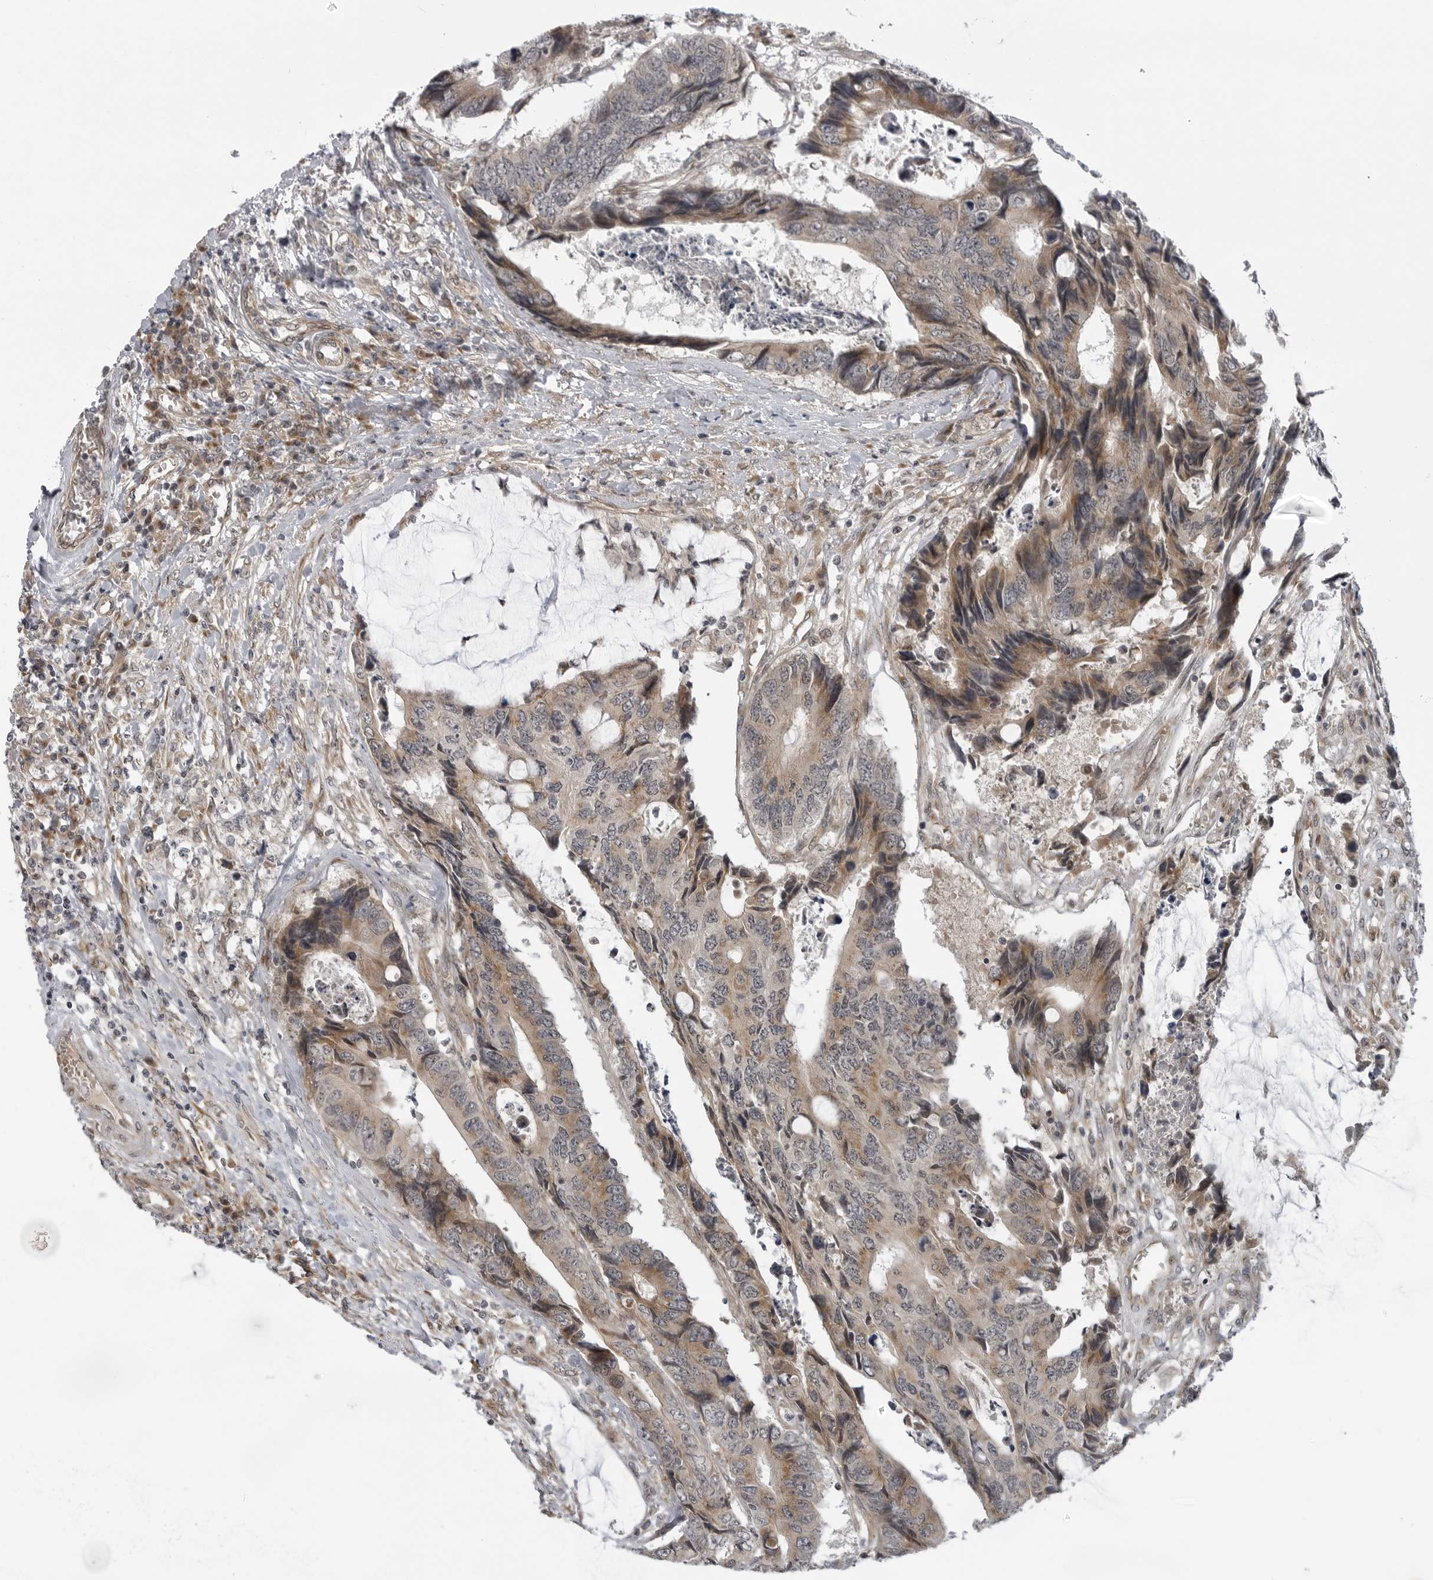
{"staining": {"intensity": "weak", "quantity": ">75%", "location": "cytoplasmic/membranous"}, "tissue": "colorectal cancer", "cell_type": "Tumor cells", "image_type": "cancer", "snomed": [{"axis": "morphology", "description": "Adenocarcinoma, NOS"}, {"axis": "topography", "description": "Rectum"}], "caption": "Human colorectal cancer (adenocarcinoma) stained with a protein marker demonstrates weak staining in tumor cells.", "gene": "LRRC45", "patient": {"sex": "male", "age": 84}}